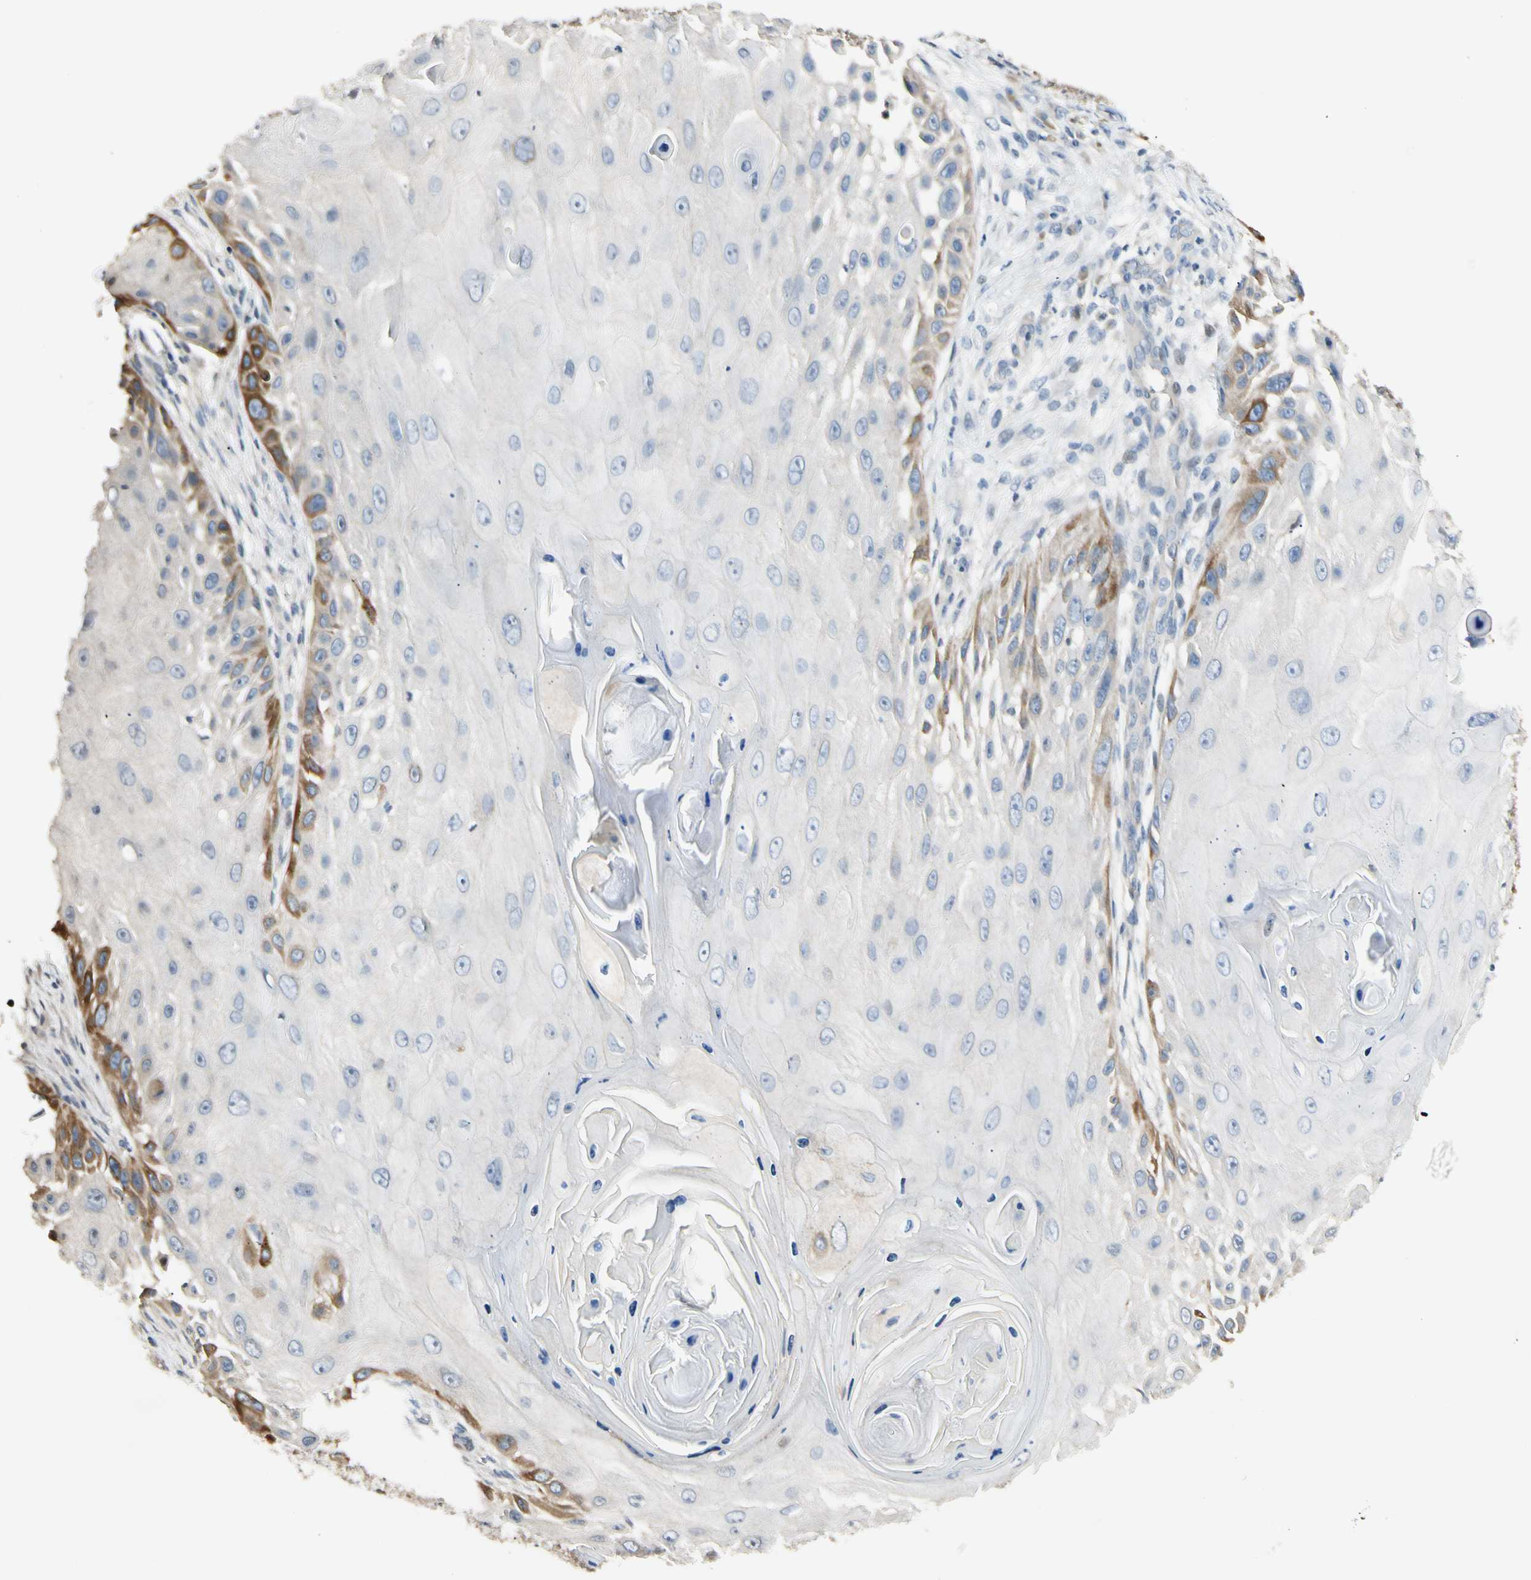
{"staining": {"intensity": "moderate", "quantity": "<25%", "location": "cytoplasmic/membranous"}, "tissue": "skin cancer", "cell_type": "Tumor cells", "image_type": "cancer", "snomed": [{"axis": "morphology", "description": "Squamous cell carcinoma, NOS"}, {"axis": "topography", "description": "Skin"}], "caption": "Skin cancer was stained to show a protein in brown. There is low levels of moderate cytoplasmic/membranous positivity in approximately <25% of tumor cells. (Brightfield microscopy of DAB IHC at high magnification).", "gene": "P3H2", "patient": {"sex": "female", "age": 44}}